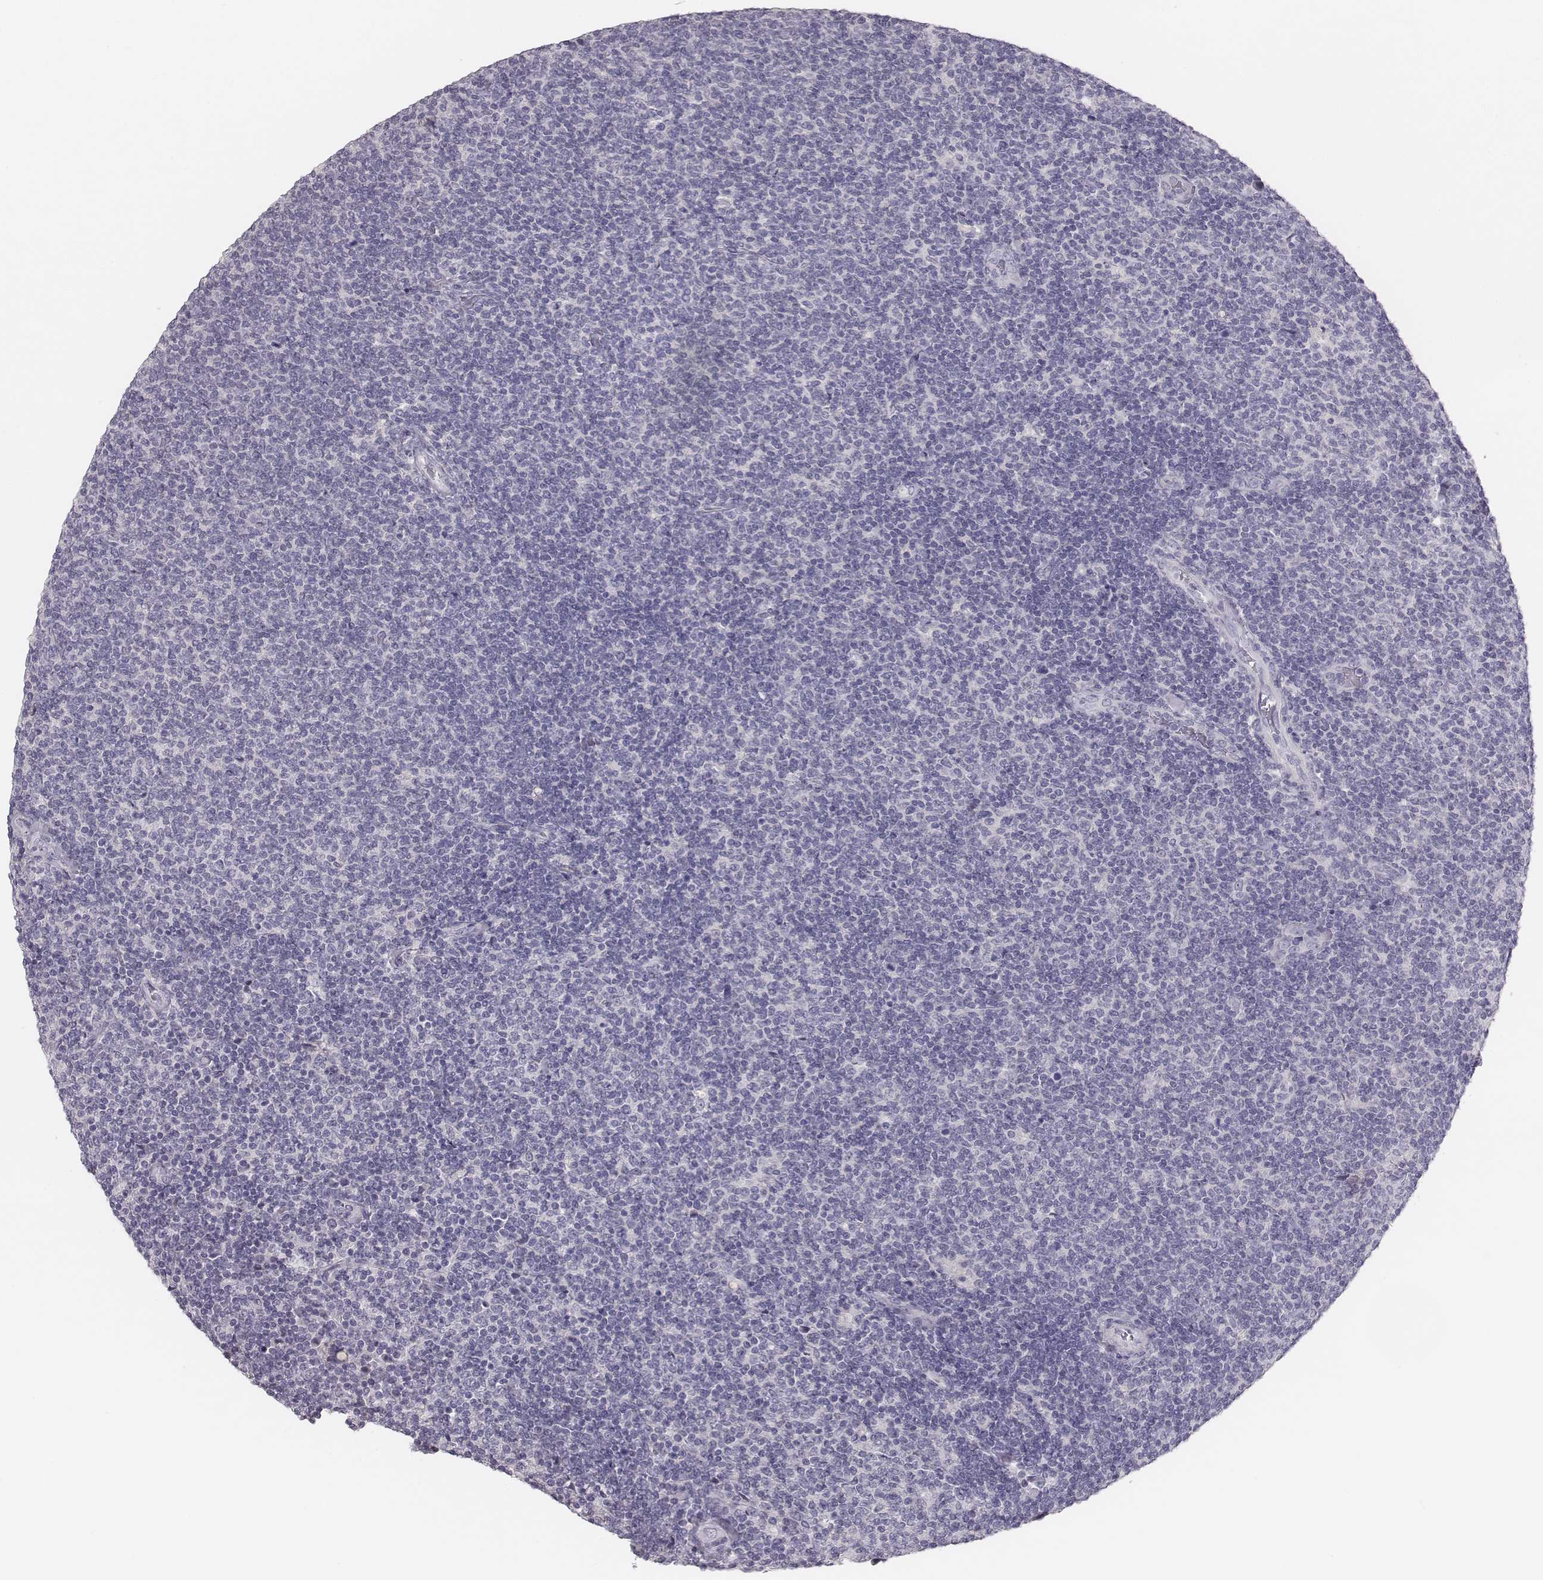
{"staining": {"intensity": "negative", "quantity": "none", "location": "none"}, "tissue": "lymphoma", "cell_type": "Tumor cells", "image_type": "cancer", "snomed": [{"axis": "morphology", "description": "Malignant lymphoma, non-Hodgkin's type, Low grade"}, {"axis": "topography", "description": "Lymph node"}], "caption": "Tumor cells are negative for brown protein staining in malignant lymphoma, non-Hodgkin's type (low-grade).", "gene": "MYH6", "patient": {"sex": "male", "age": 52}}